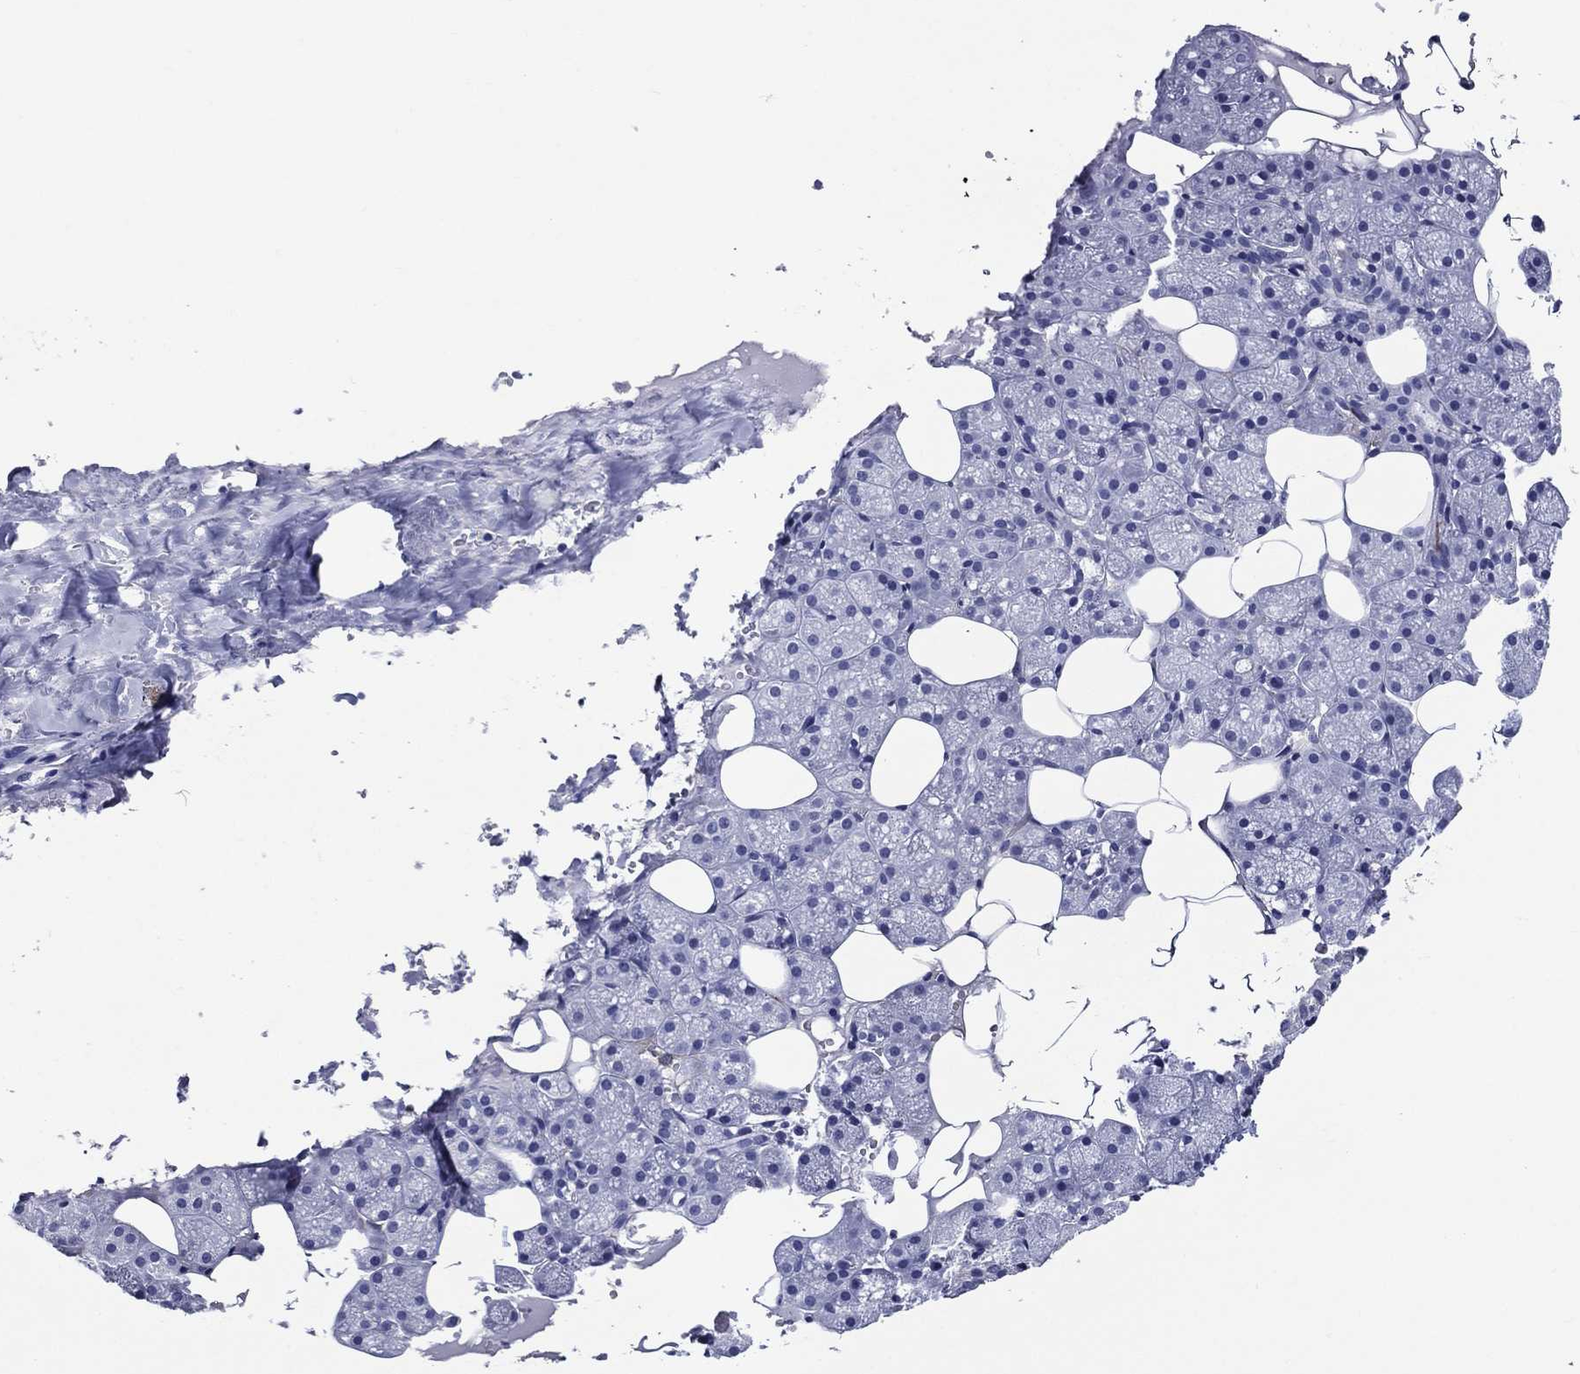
{"staining": {"intensity": "negative", "quantity": "none", "location": "none"}, "tissue": "salivary gland", "cell_type": "Glandular cells", "image_type": "normal", "snomed": [{"axis": "morphology", "description": "Normal tissue, NOS"}, {"axis": "topography", "description": "Salivary gland"}], "caption": "Glandular cells are negative for brown protein staining in unremarkable salivary gland. The staining is performed using DAB brown chromogen with nuclei counter-stained in using hematoxylin.", "gene": "ACE2", "patient": {"sex": "male", "age": 38}}